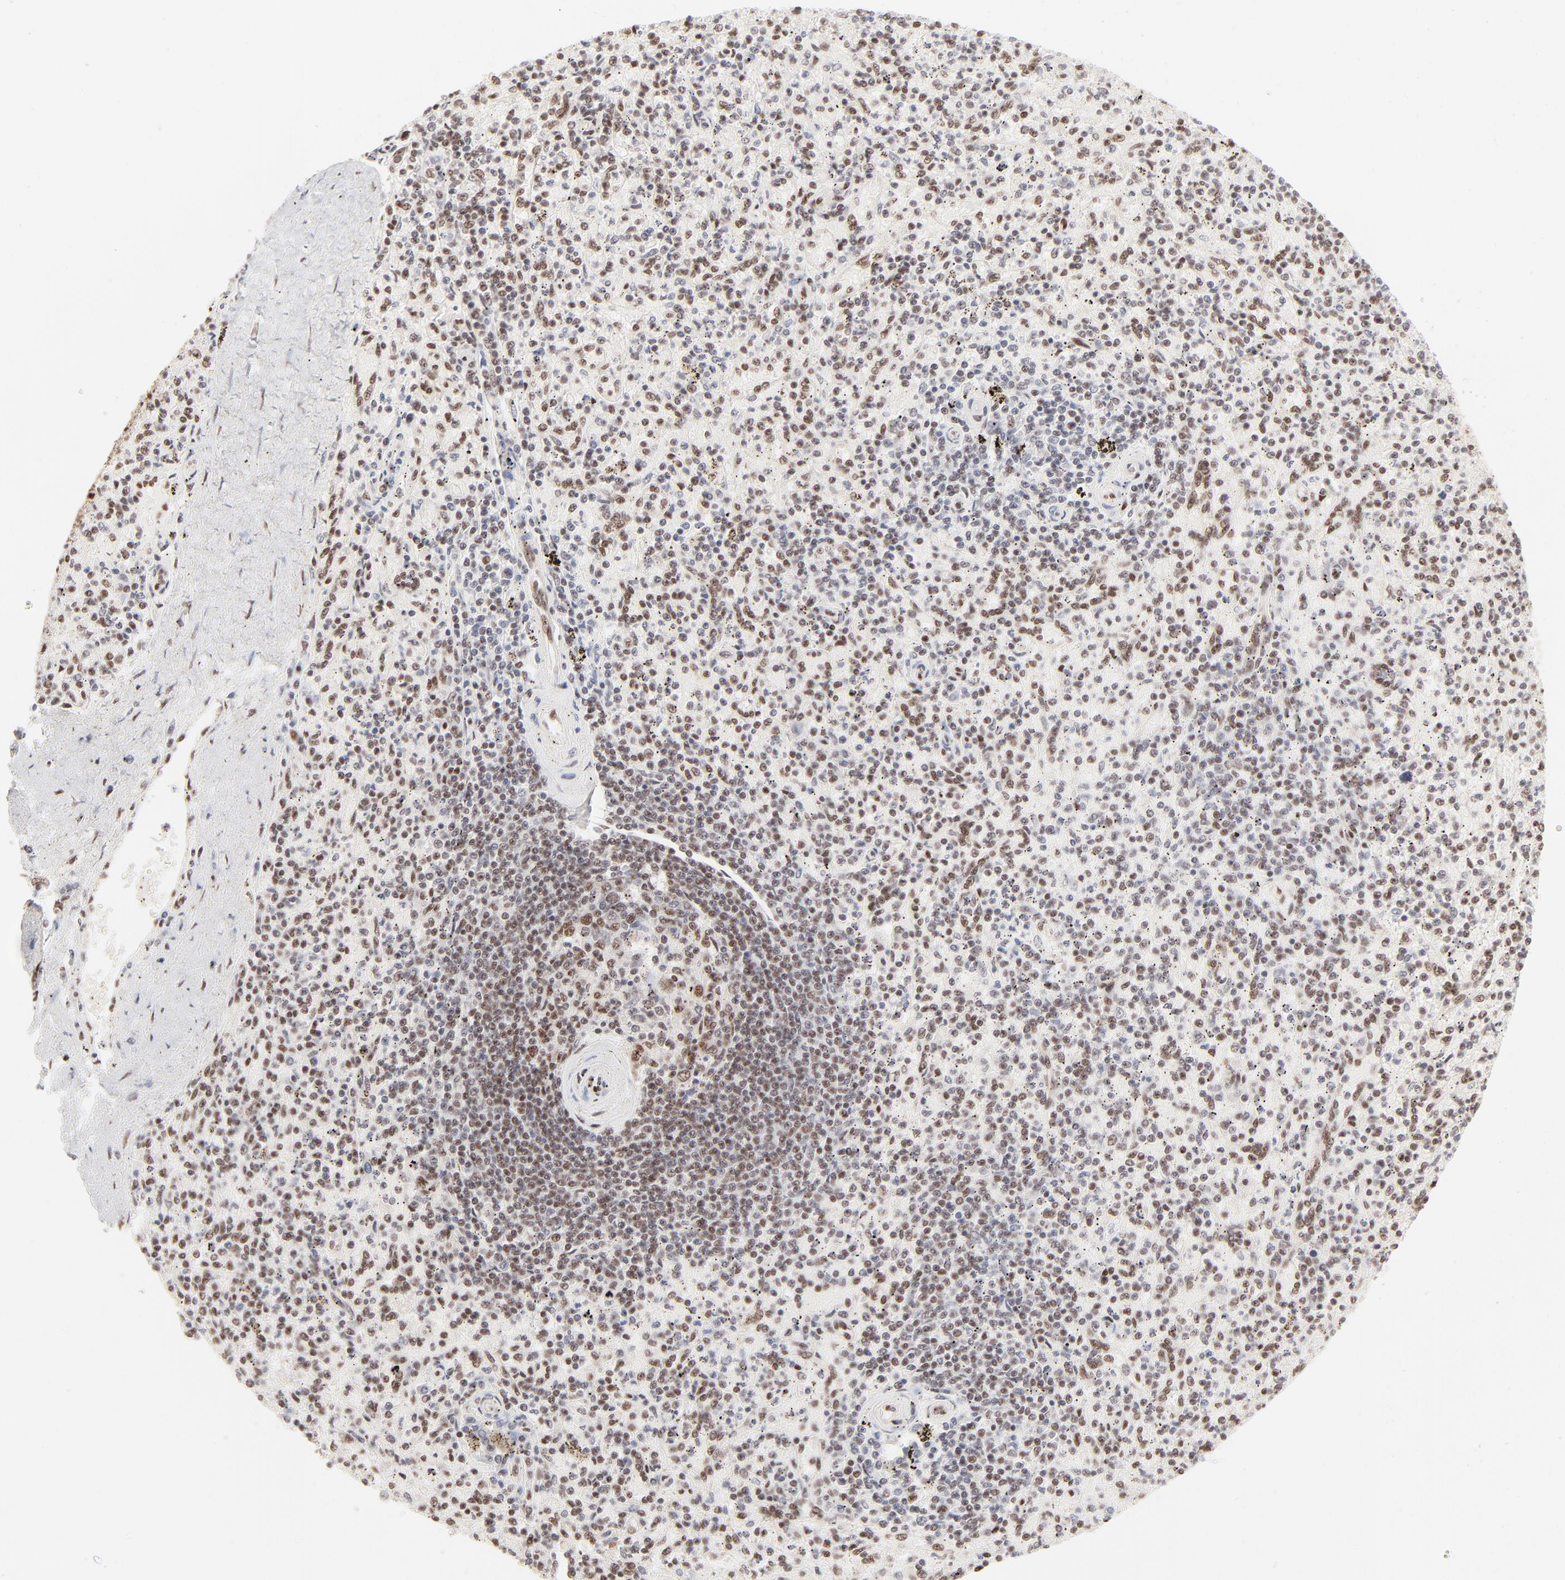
{"staining": {"intensity": "strong", "quantity": "25%-75%", "location": "nuclear"}, "tissue": "spleen", "cell_type": "Cells in red pulp", "image_type": "normal", "snomed": [{"axis": "morphology", "description": "Normal tissue, NOS"}, {"axis": "topography", "description": "Spleen"}], "caption": "Normal spleen displays strong nuclear staining in approximately 25%-75% of cells in red pulp, visualized by immunohistochemistry. (brown staining indicates protein expression, while blue staining denotes nuclei).", "gene": "TARDBP", "patient": {"sex": "female", "age": 43}}